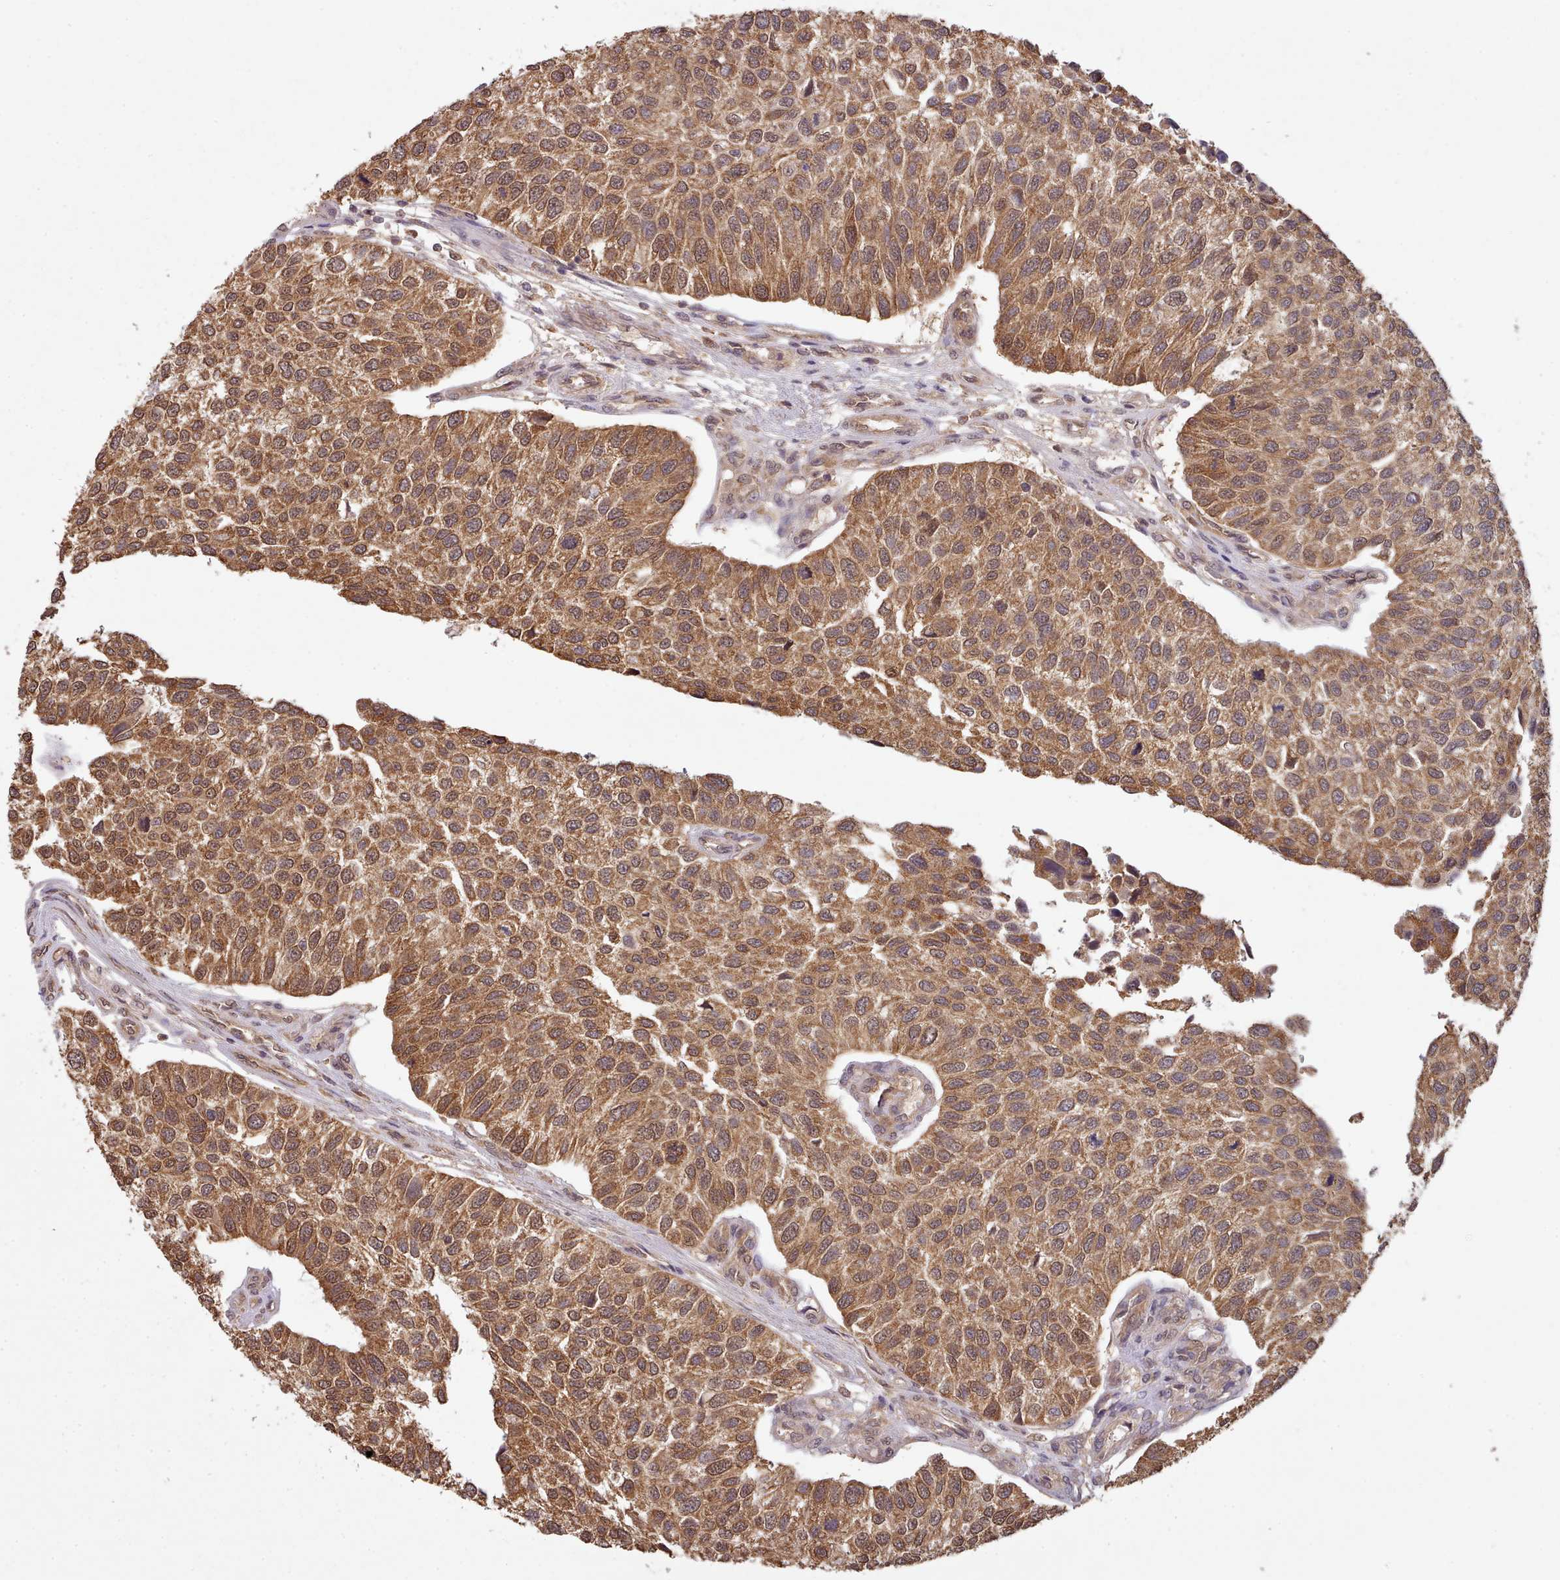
{"staining": {"intensity": "moderate", "quantity": ">75%", "location": "cytoplasmic/membranous,nuclear"}, "tissue": "urothelial cancer", "cell_type": "Tumor cells", "image_type": "cancer", "snomed": [{"axis": "morphology", "description": "Urothelial carcinoma, NOS"}, {"axis": "topography", "description": "Urinary bladder"}], "caption": "Protein expression analysis of human transitional cell carcinoma reveals moderate cytoplasmic/membranous and nuclear staining in about >75% of tumor cells.", "gene": "PIP4P1", "patient": {"sex": "male", "age": 55}}